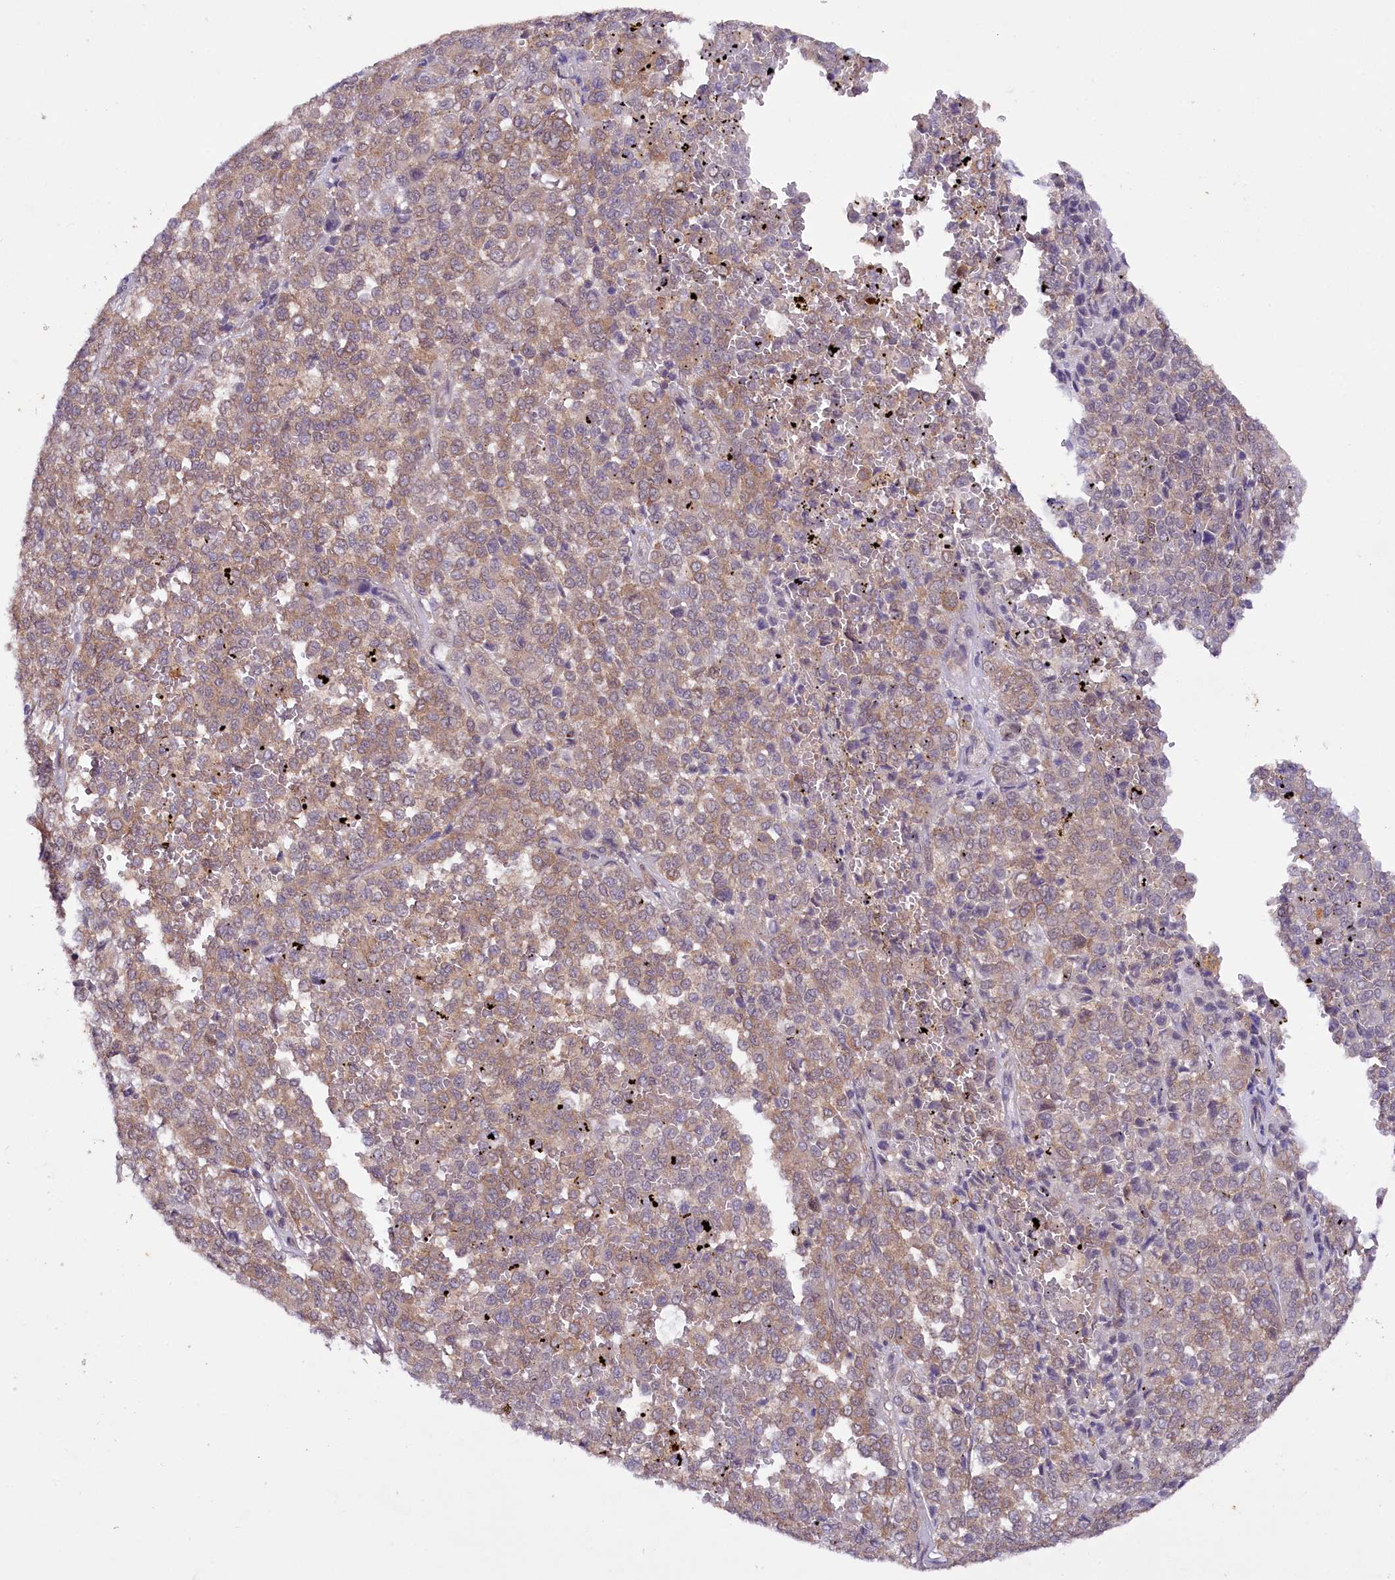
{"staining": {"intensity": "weak", "quantity": ">75%", "location": "cytoplasmic/membranous"}, "tissue": "melanoma", "cell_type": "Tumor cells", "image_type": "cancer", "snomed": [{"axis": "morphology", "description": "Malignant melanoma, Metastatic site"}, {"axis": "topography", "description": "Pancreas"}], "caption": "Malignant melanoma (metastatic site) stained for a protein (brown) shows weak cytoplasmic/membranous positive positivity in approximately >75% of tumor cells.", "gene": "PHLDB1", "patient": {"sex": "female", "age": 30}}